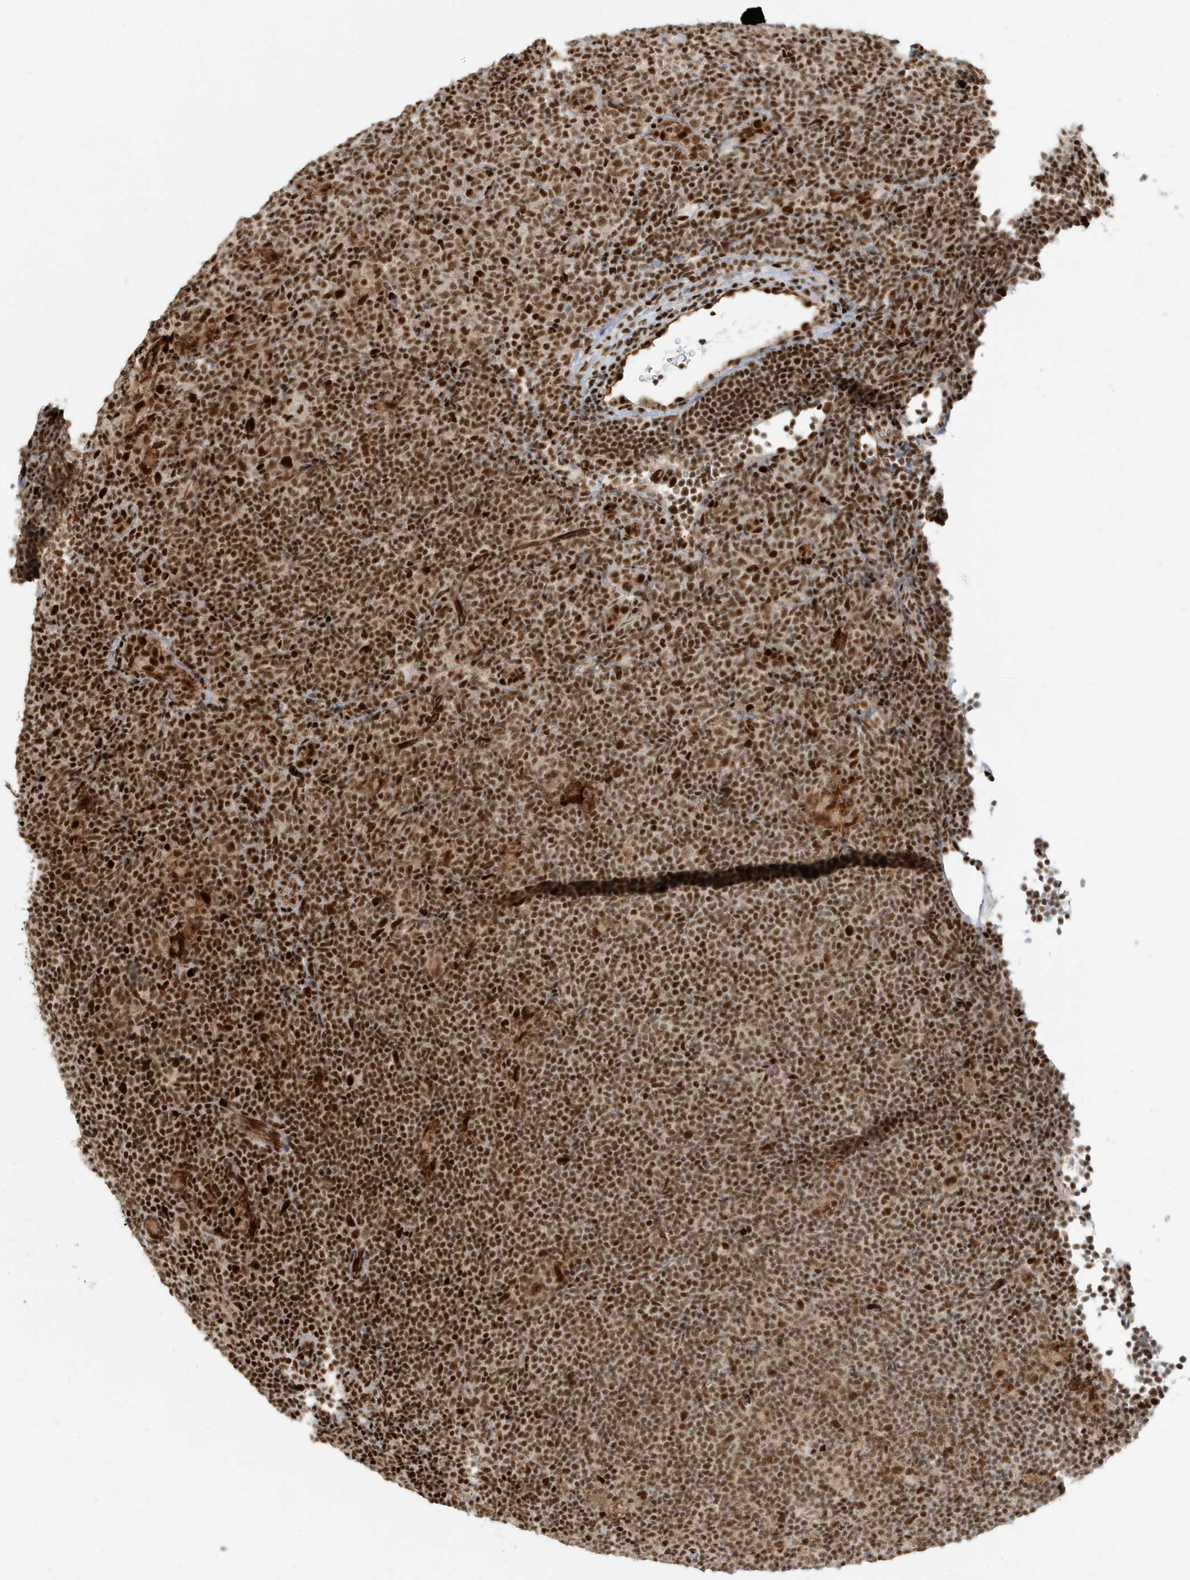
{"staining": {"intensity": "strong", "quantity": ">75%", "location": "nuclear"}, "tissue": "lymphoma", "cell_type": "Tumor cells", "image_type": "cancer", "snomed": [{"axis": "morphology", "description": "Hodgkin's disease, NOS"}, {"axis": "topography", "description": "Lymph node"}], "caption": "Tumor cells demonstrate high levels of strong nuclear positivity in about >75% of cells in lymphoma.", "gene": "CKS2", "patient": {"sex": "female", "age": 57}}